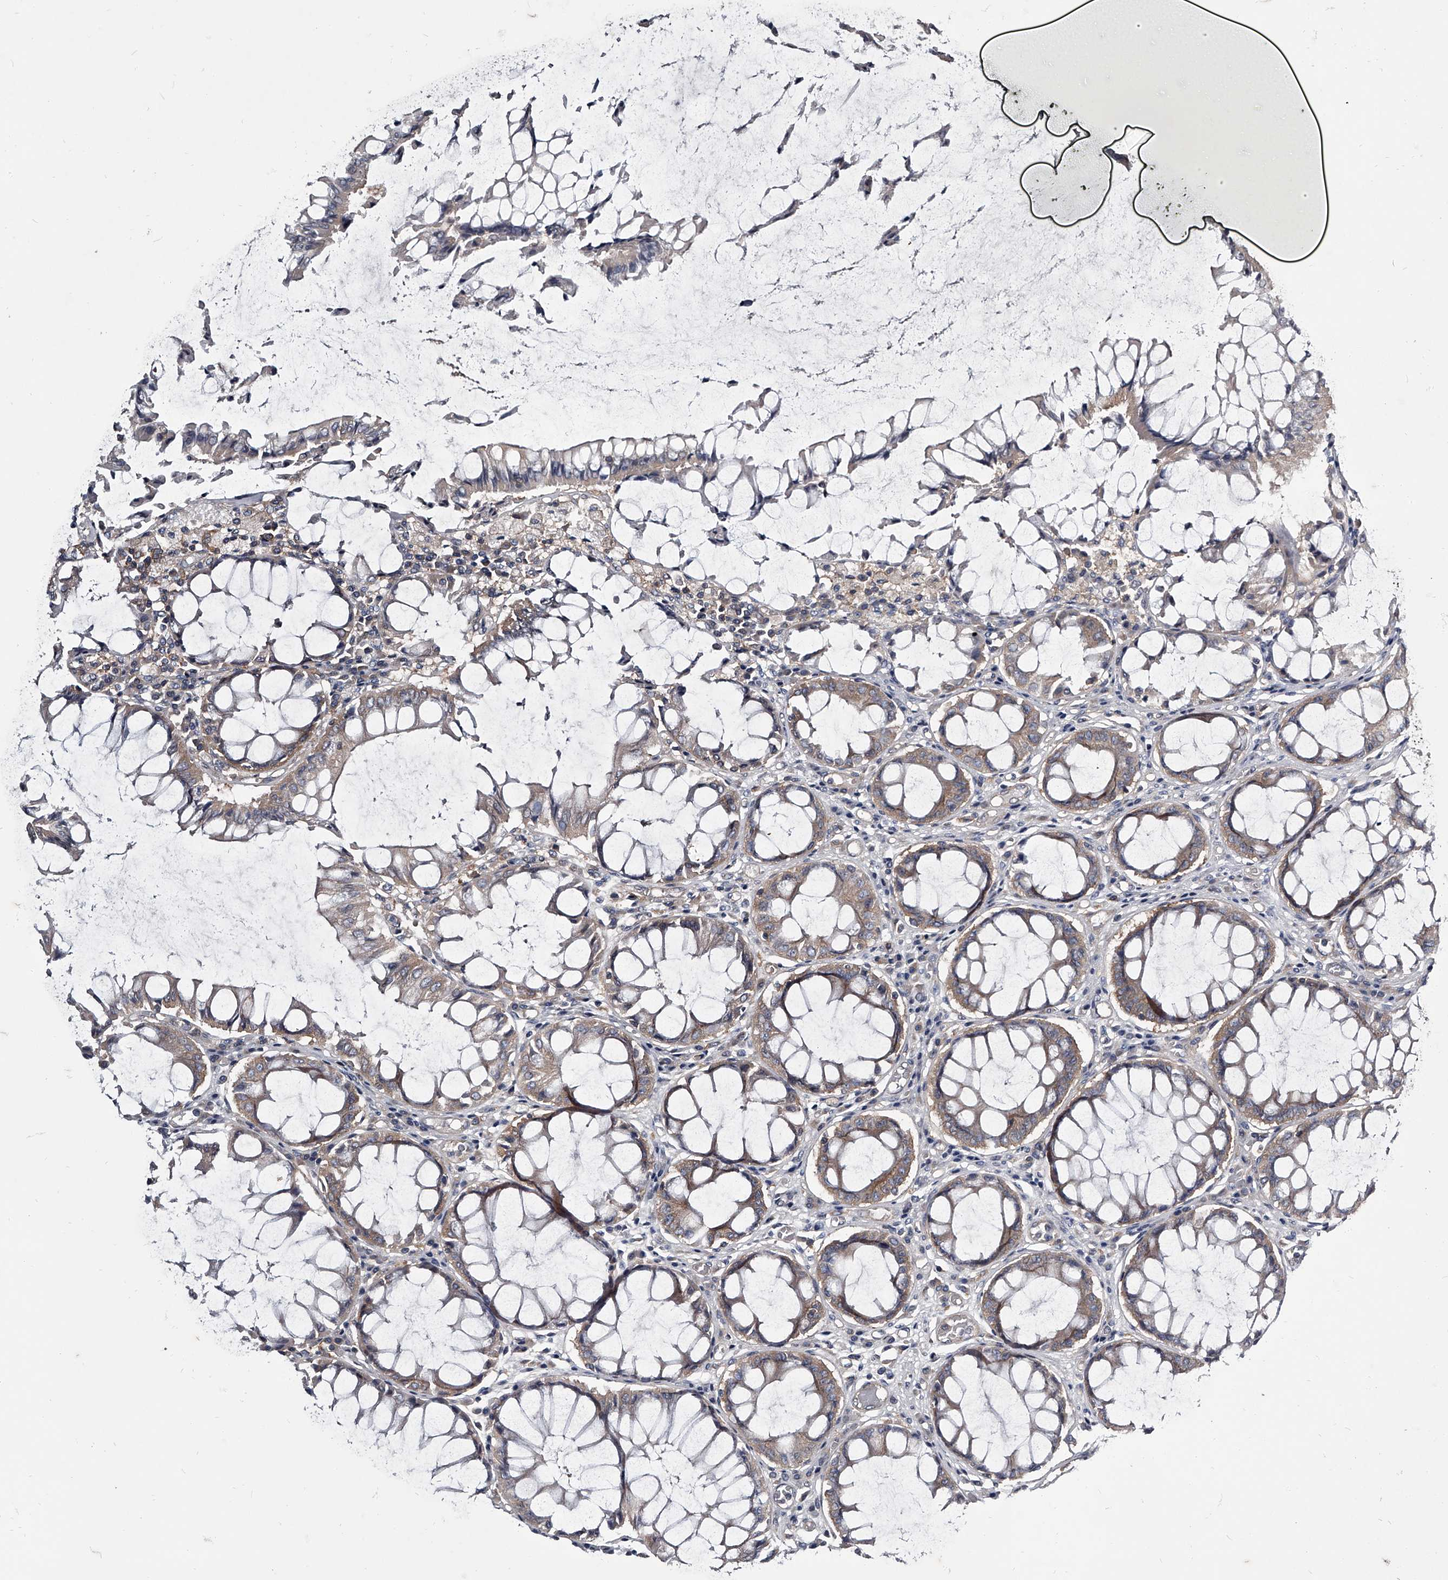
{"staining": {"intensity": "weak", "quantity": "<25%", "location": "cytoplasmic/membranous"}, "tissue": "colorectal cancer", "cell_type": "Tumor cells", "image_type": "cancer", "snomed": [{"axis": "morphology", "description": "Adenocarcinoma, NOS"}, {"axis": "topography", "description": "Rectum"}], "caption": "Tumor cells are negative for protein expression in human colorectal cancer. (Brightfield microscopy of DAB (3,3'-diaminobenzidine) immunohistochemistry (IHC) at high magnification).", "gene": "GAPVD1", "patient": {"sex": "male", "age": 84}}